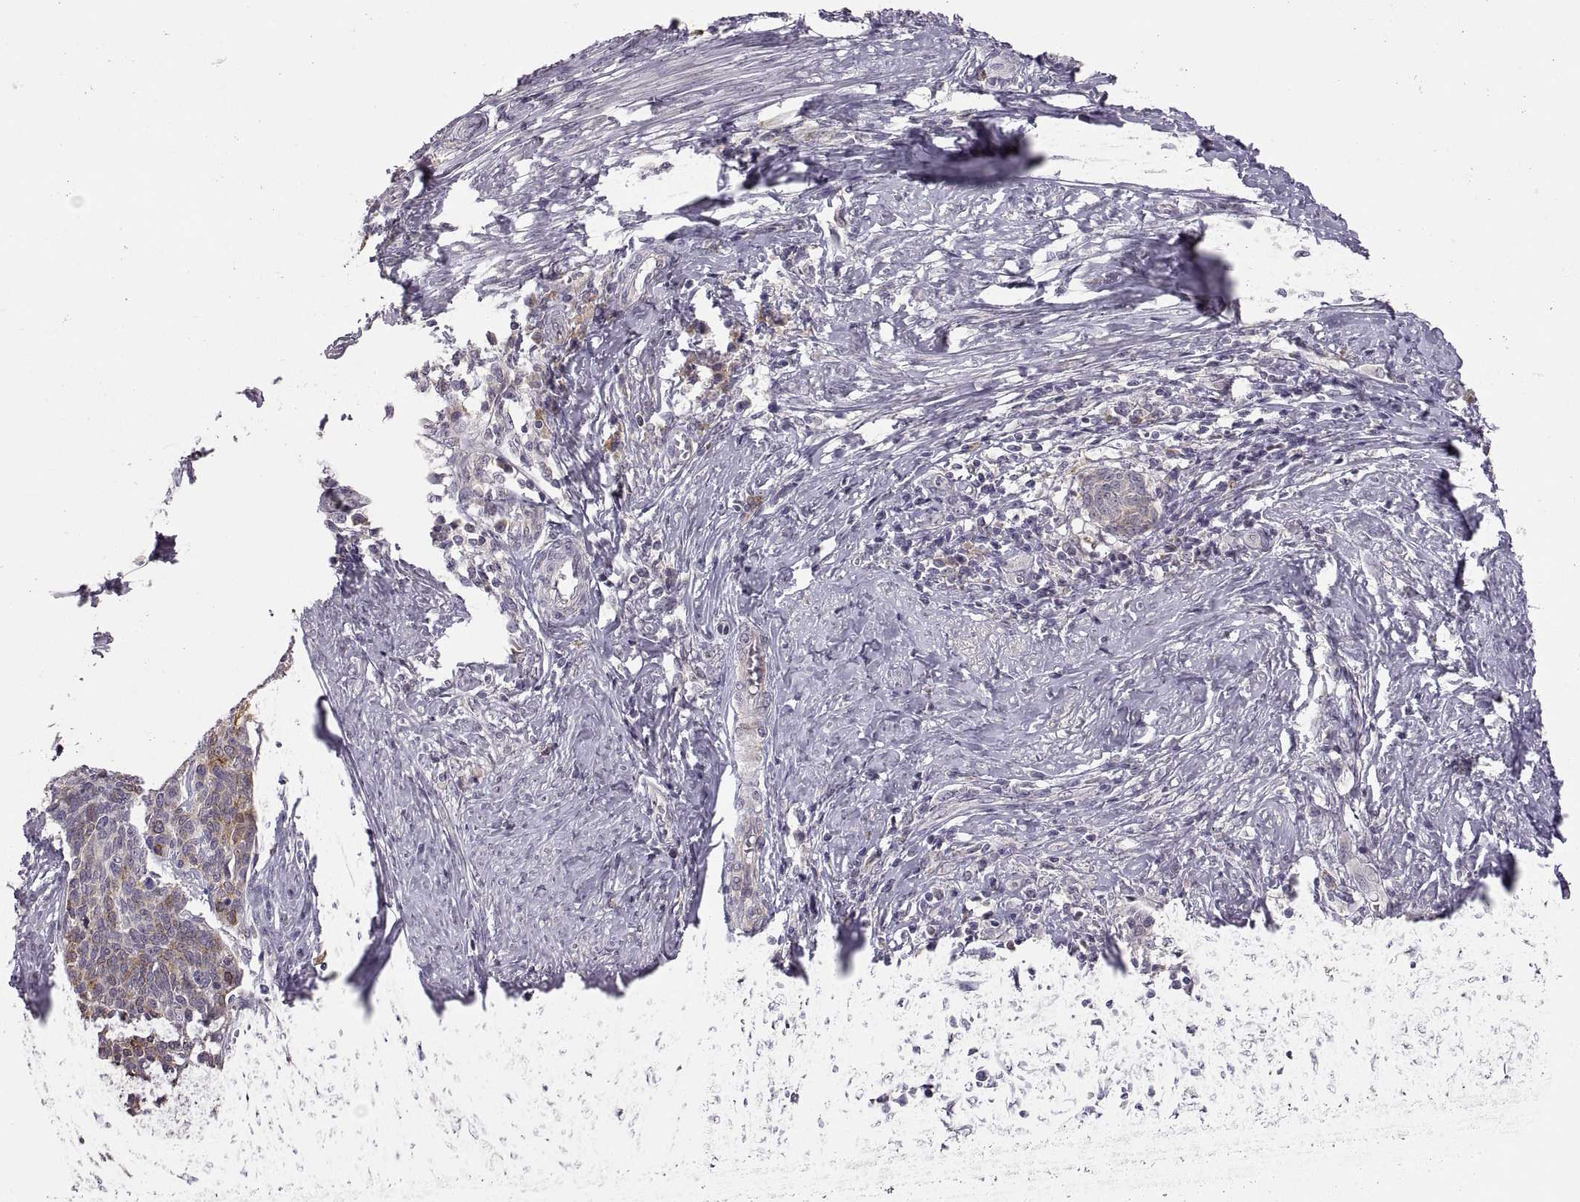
{"staining": {"intensity": "moderate", "quantity": "25%-75%", "location": "cytoplasmic/membranous"}, "tissue": "cervical cancer", "cell_type": "Tumor cells", "image_type": "cancer", "snomed": [{"axis": "morphology", "description": "Squamous cell carcinoma, NOS"}, {"axis": "topography", "description": "Cervix"}], "caption": "Immunohistochemical staining of human squamous cell carcinoma (cervical) shows medium levels of moderate cytoplasmic/membranous positivity in approximately 25%-75% of tumor cells. Nuclei are stained in blue.", "gene": "HMGCR", "patient": {"sex": "female", "age": 39}}